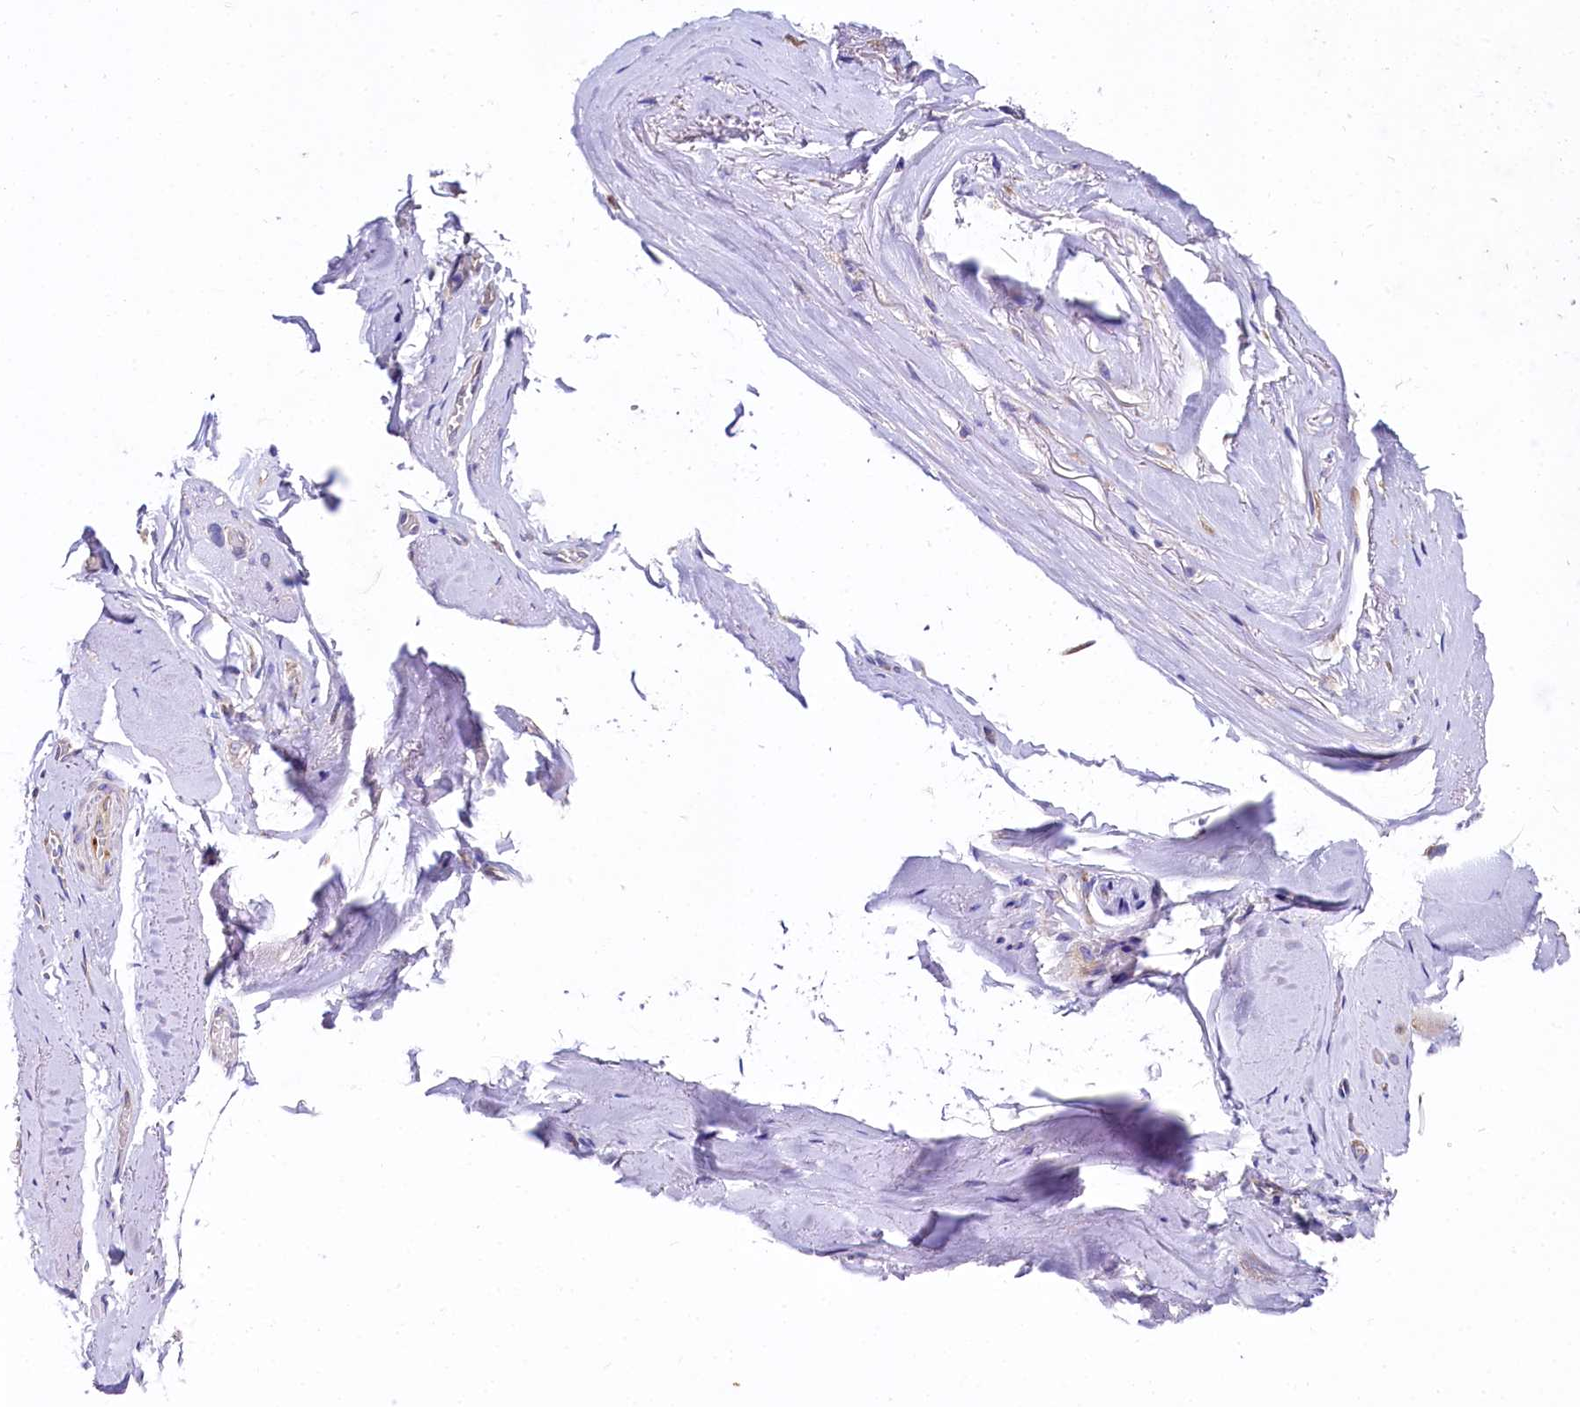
{"staining": {"intensity": "negative", "quantity": "none", "location": "none"}, "tissue": "adipose tissue", "cell_type": "Adipocytes", "image_type": "normal", "snomed": [{"axis": "morphology", "description": "Normal tissue, NOS"}, {"axis": "morphology", "description": "Basal cell carcinoma"}, {"axis": "topography", "description": "Skin"}], "caption": "Immunohistochemistry (IHC) photomicrograph of normal adipose tissue stained for a protein (brown), which reveals no positivity in adipocytes.", "gene": "QARS1", "patient": {"sex": "female", "age": 89}}